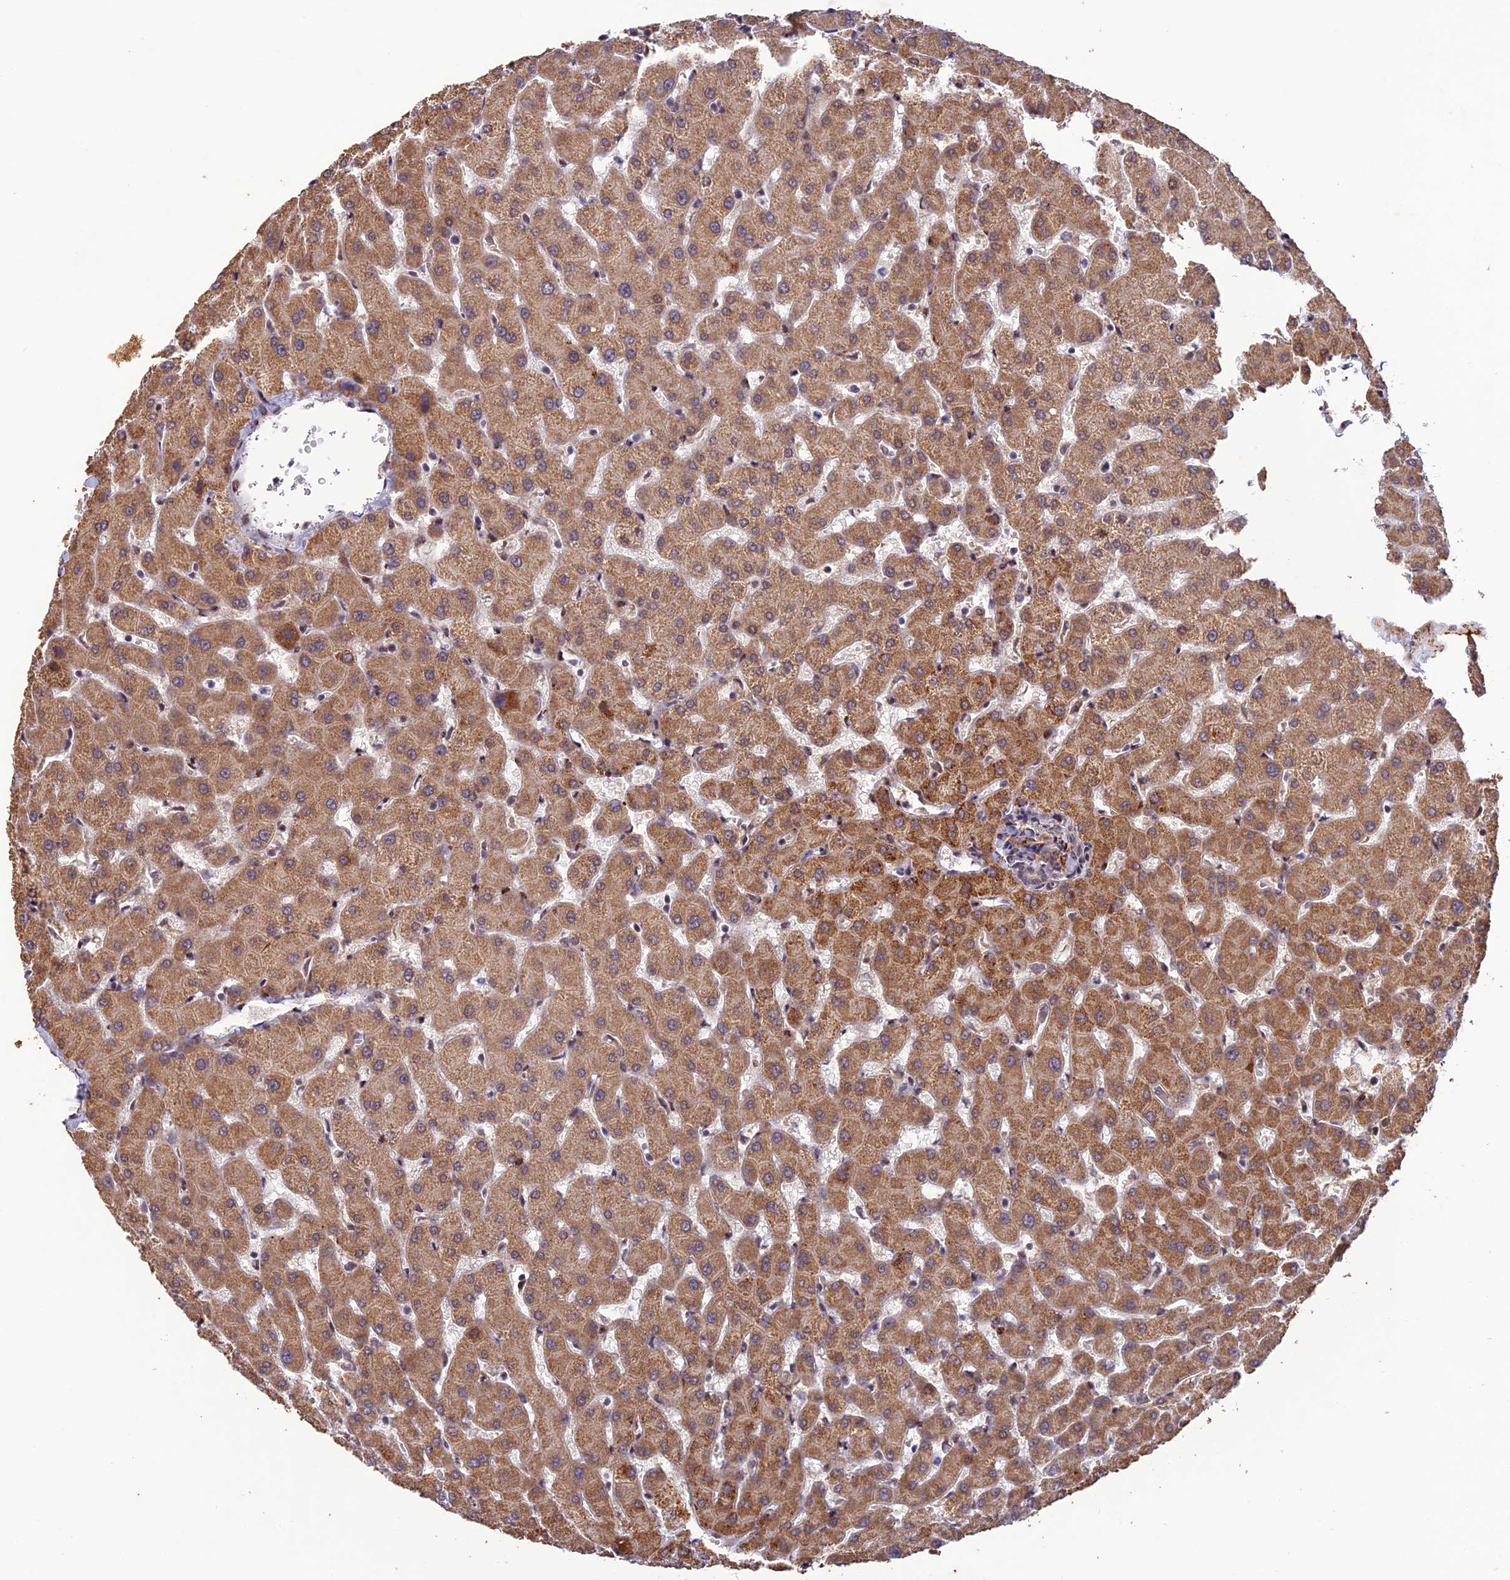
{"staining": {"intensity": "weak", "quantity": "<25%", "location": "cytoplasmic/membranous"}, "tissue": "liver", "cell_type": "Cholangiocytes", "image_type": "normal", "snomed": [{"axis": "morphology", "description": "Normal tissue, NOS"}, {"axis": "topography", "description": "Liver"}], "caption": "Immunohistochemical staining of unremarkable human liver exhibits no significant staining in cholangiocytes. (DAB immunohistochemistry, high magnification).", "gene": "WDR55", "patient": {"sex": "female", "age": 63}}